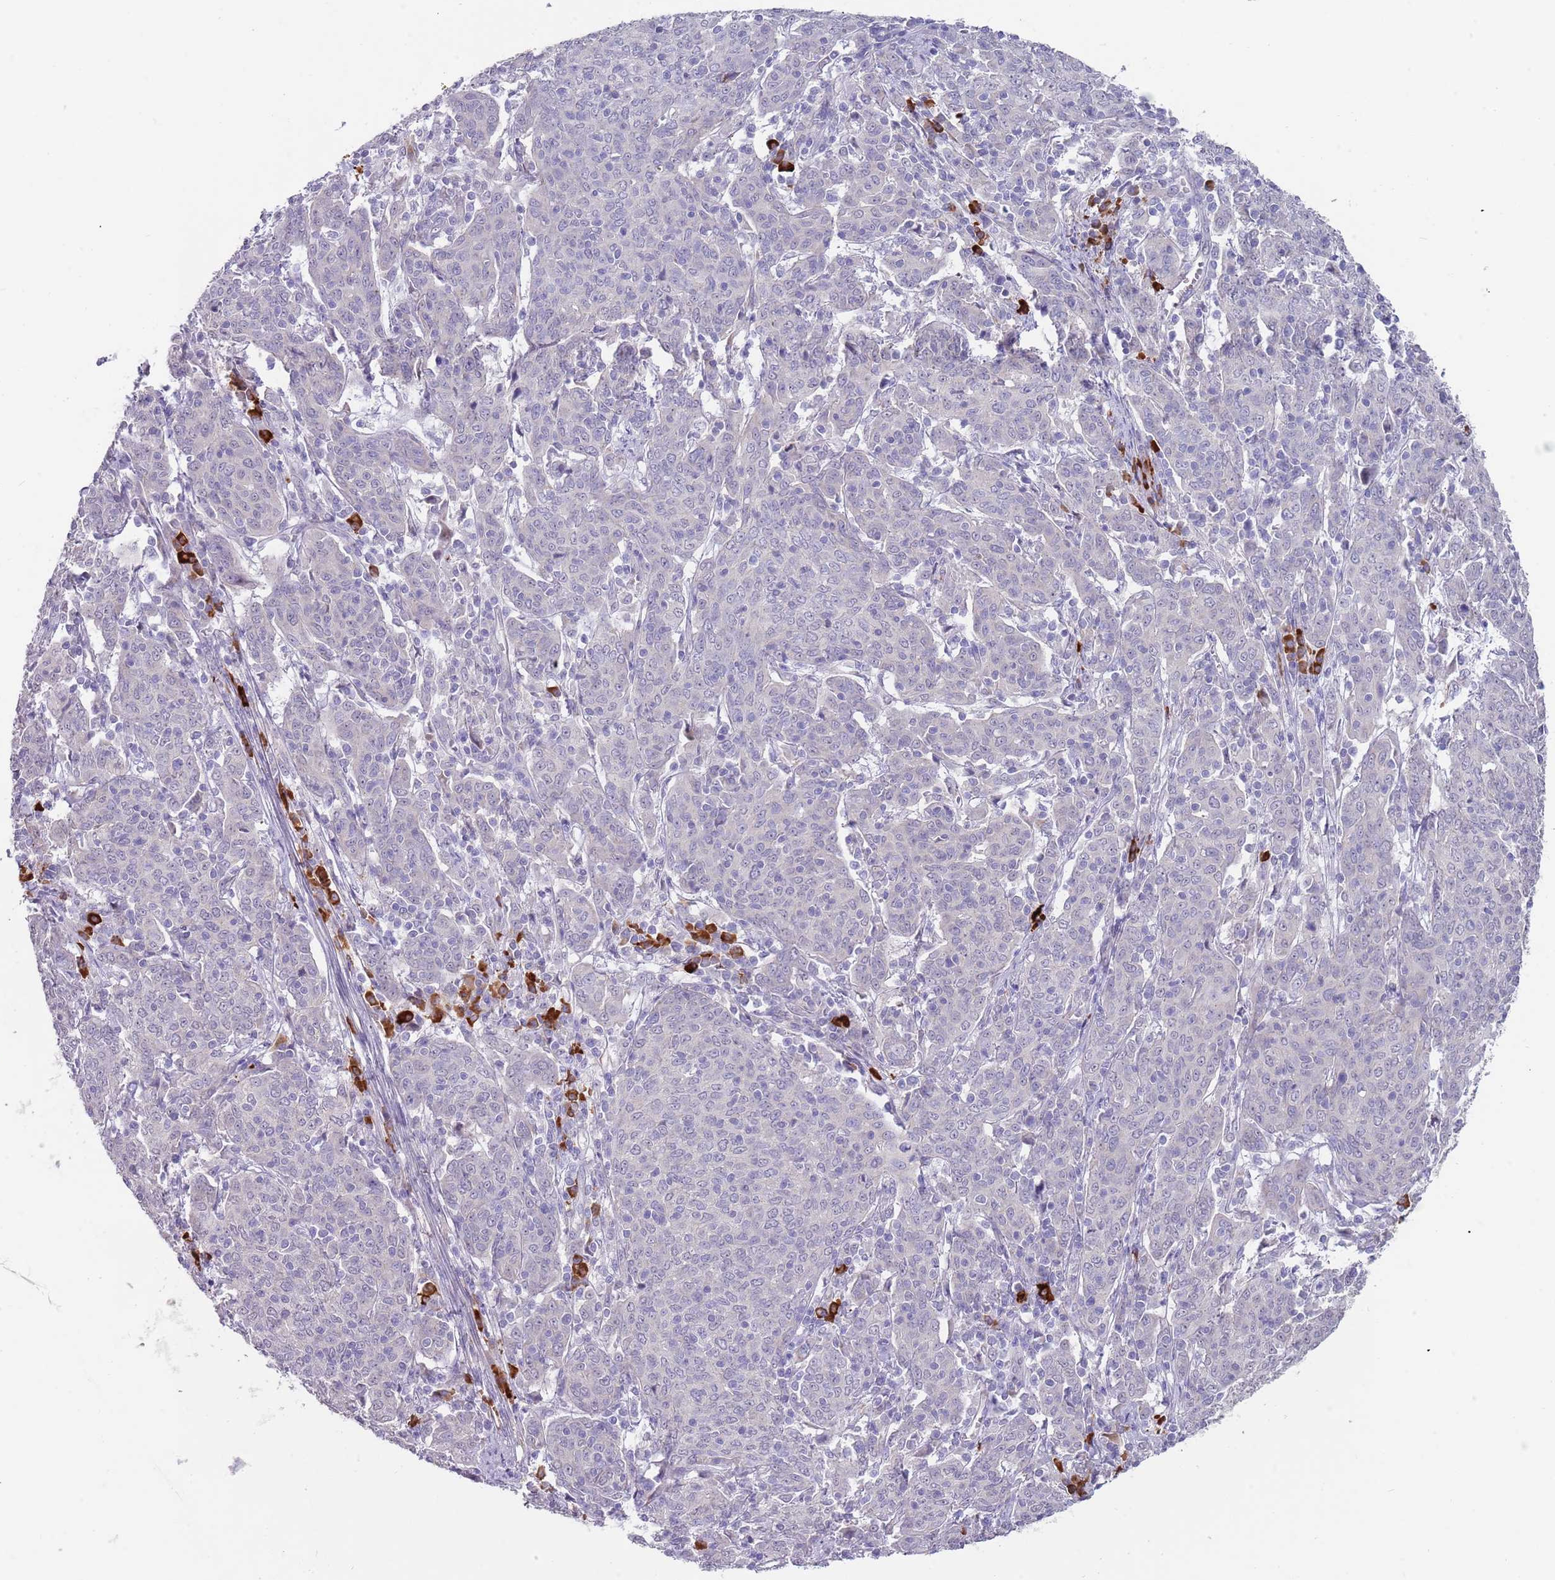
{"staining": {"intensity": "negative", "quantity": "none", "location": "none"}, "tissue": "cervical cancer", "cell_type": "Tumor cells", "image_type": "cancer", "snomed": [{"axis": "morphology", "description": "Squamous cell carcinoma, NOS"}, {"axis": "topography", "description": "Cervix"}], "caption": "High magnification brightfield microscopy of cervical squamous cell carcinoma stained with DAB (brown) and counterstained with hematoxylin (blue): tumor cells show no significant expression. The staining was performed using DAB (3,3'-diaminobenzidine) to visualize the protein expression in brown, while the nuclei were stained in blue with hematoxylin (Magnification: 20x).", "gene": "TNRC6C", "patient": {"sex": "female", "age": 67}}